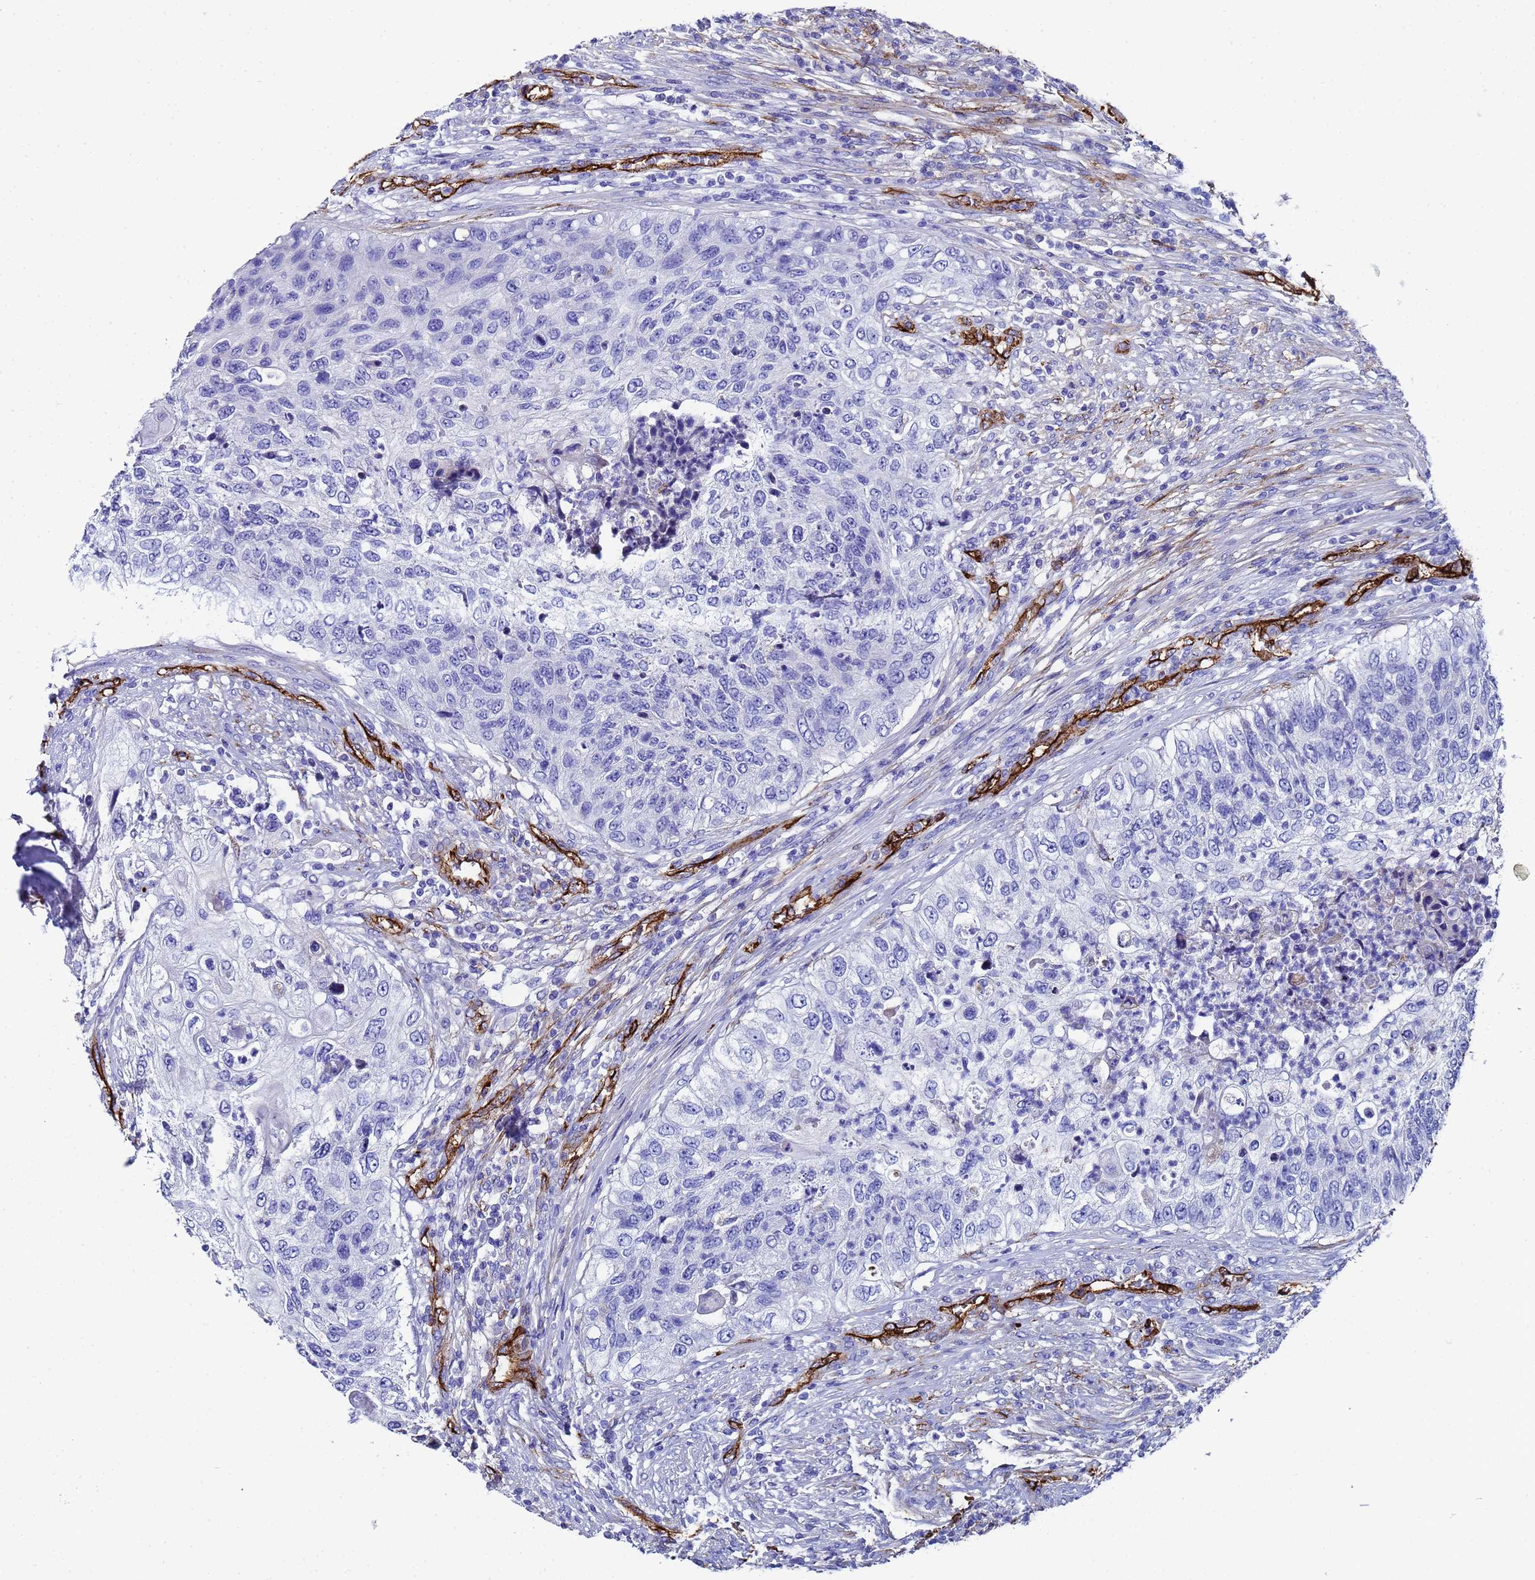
{"staining": {"intensity": "negative", "quantity": "none", "location": "none"}, "tissue": "urothelial cancer", "cell_type": "Tumor cells", "image_type": "cancer", "snomed": [{"axis": "morphology", "description": "Urothelial carcinoma, High grade"}, {"axis": "topography", "description": "Urinary bladder"}], "caption": "An IHC micrograph of high-grade urothelial carcinoma is shown. There is no staining in tumor cells of high-grade urothelial carcinoma. (DAB IHC, high magnification).", "gene": "ADIPOQ", "patient": {"sex": "female", "age": 60}}